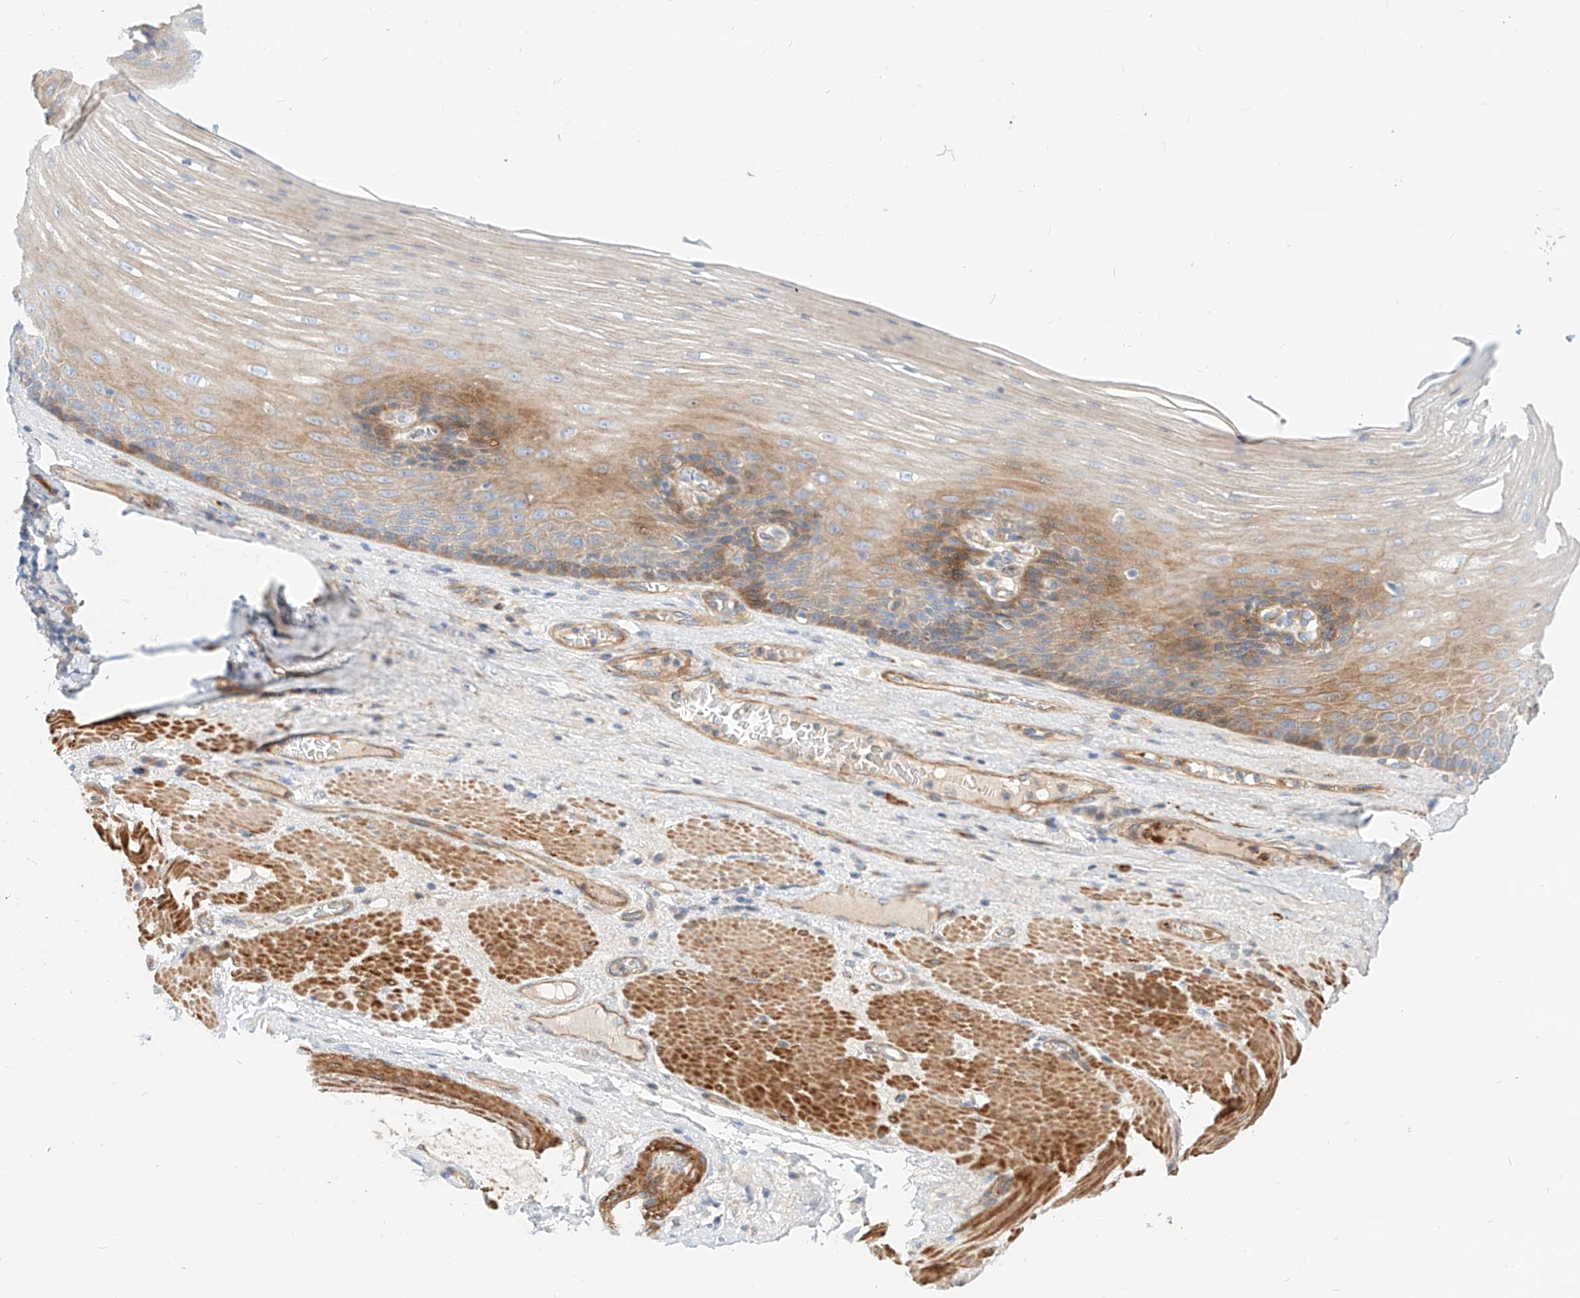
{"staining": {"intensity": "moderate", "quantity": "<25%", "location": "cytoplasmic/membranous"}, "tissue": "esophagus", "cell_type": "Squamous epithelial cells", "image_type": "normal", "snomed": [{"axis": "morphology", "description": "Normal tissue, NOS"}, {"axis": "topography", "description": "Esophagus"}], "caption": "Protein staining of benign esophagus demonstrates moderate cytoplasmic/membranous staining in about <25% of squamous epithelial cells.", "gene": "KCNH5", "patient": {"sex": "male", "age": 62}}